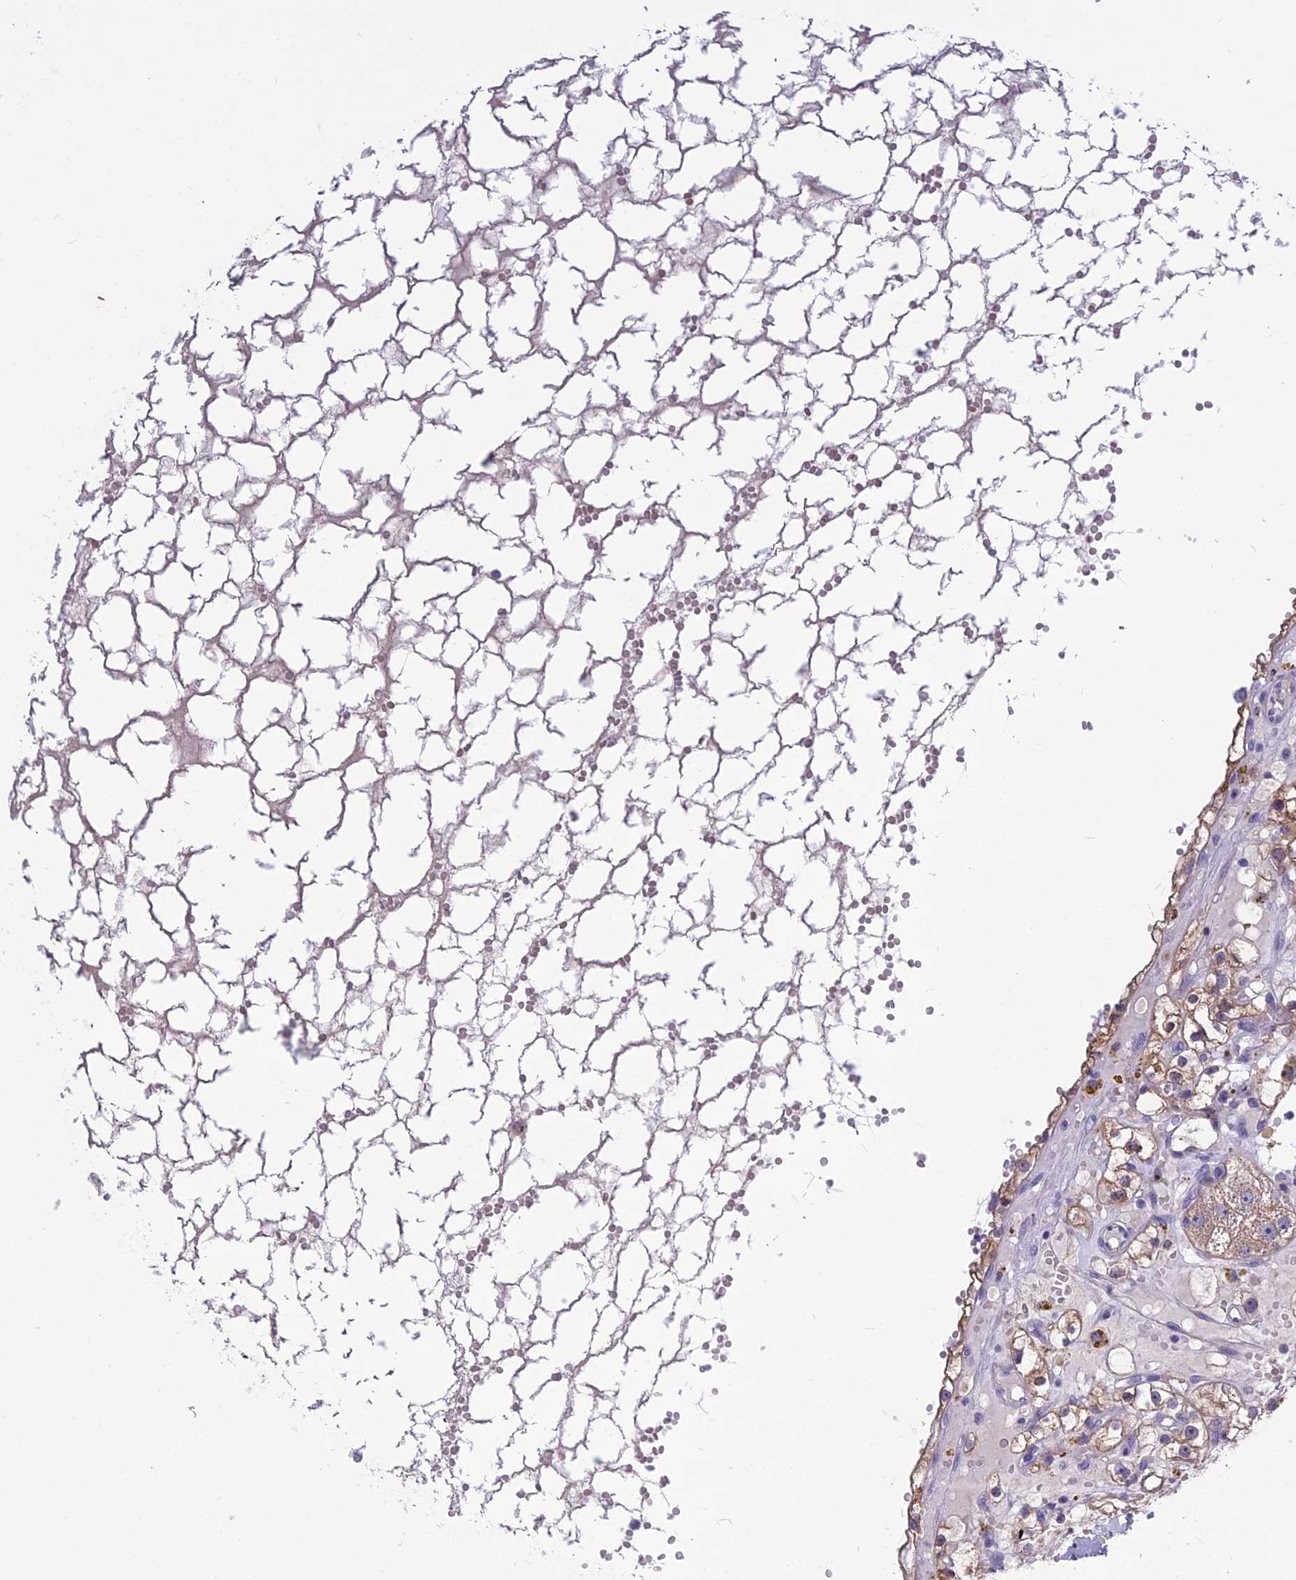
{"staining": {"intensity": "moderate", "quantity": "25%-75%", "location": "cytoplasmic/membranous"}, "tissue": "renal cancer", "cell_type": "Tumor cells", "image_type": "cancer", "snomed": [{"axis": "morphology", "description": "Adenocarcinoma, NOS"}, {"axis": "topography", "description": "Kidney"}], "caption": "A medium amount of moderate cytoplasmic/membranous expression is appreciated in approximately 25%-75% of tumor cells in adenocarcinoma (renal) tissue.", "gene": "BHMT2", "patient": {"sex": "male", "age": 56}}